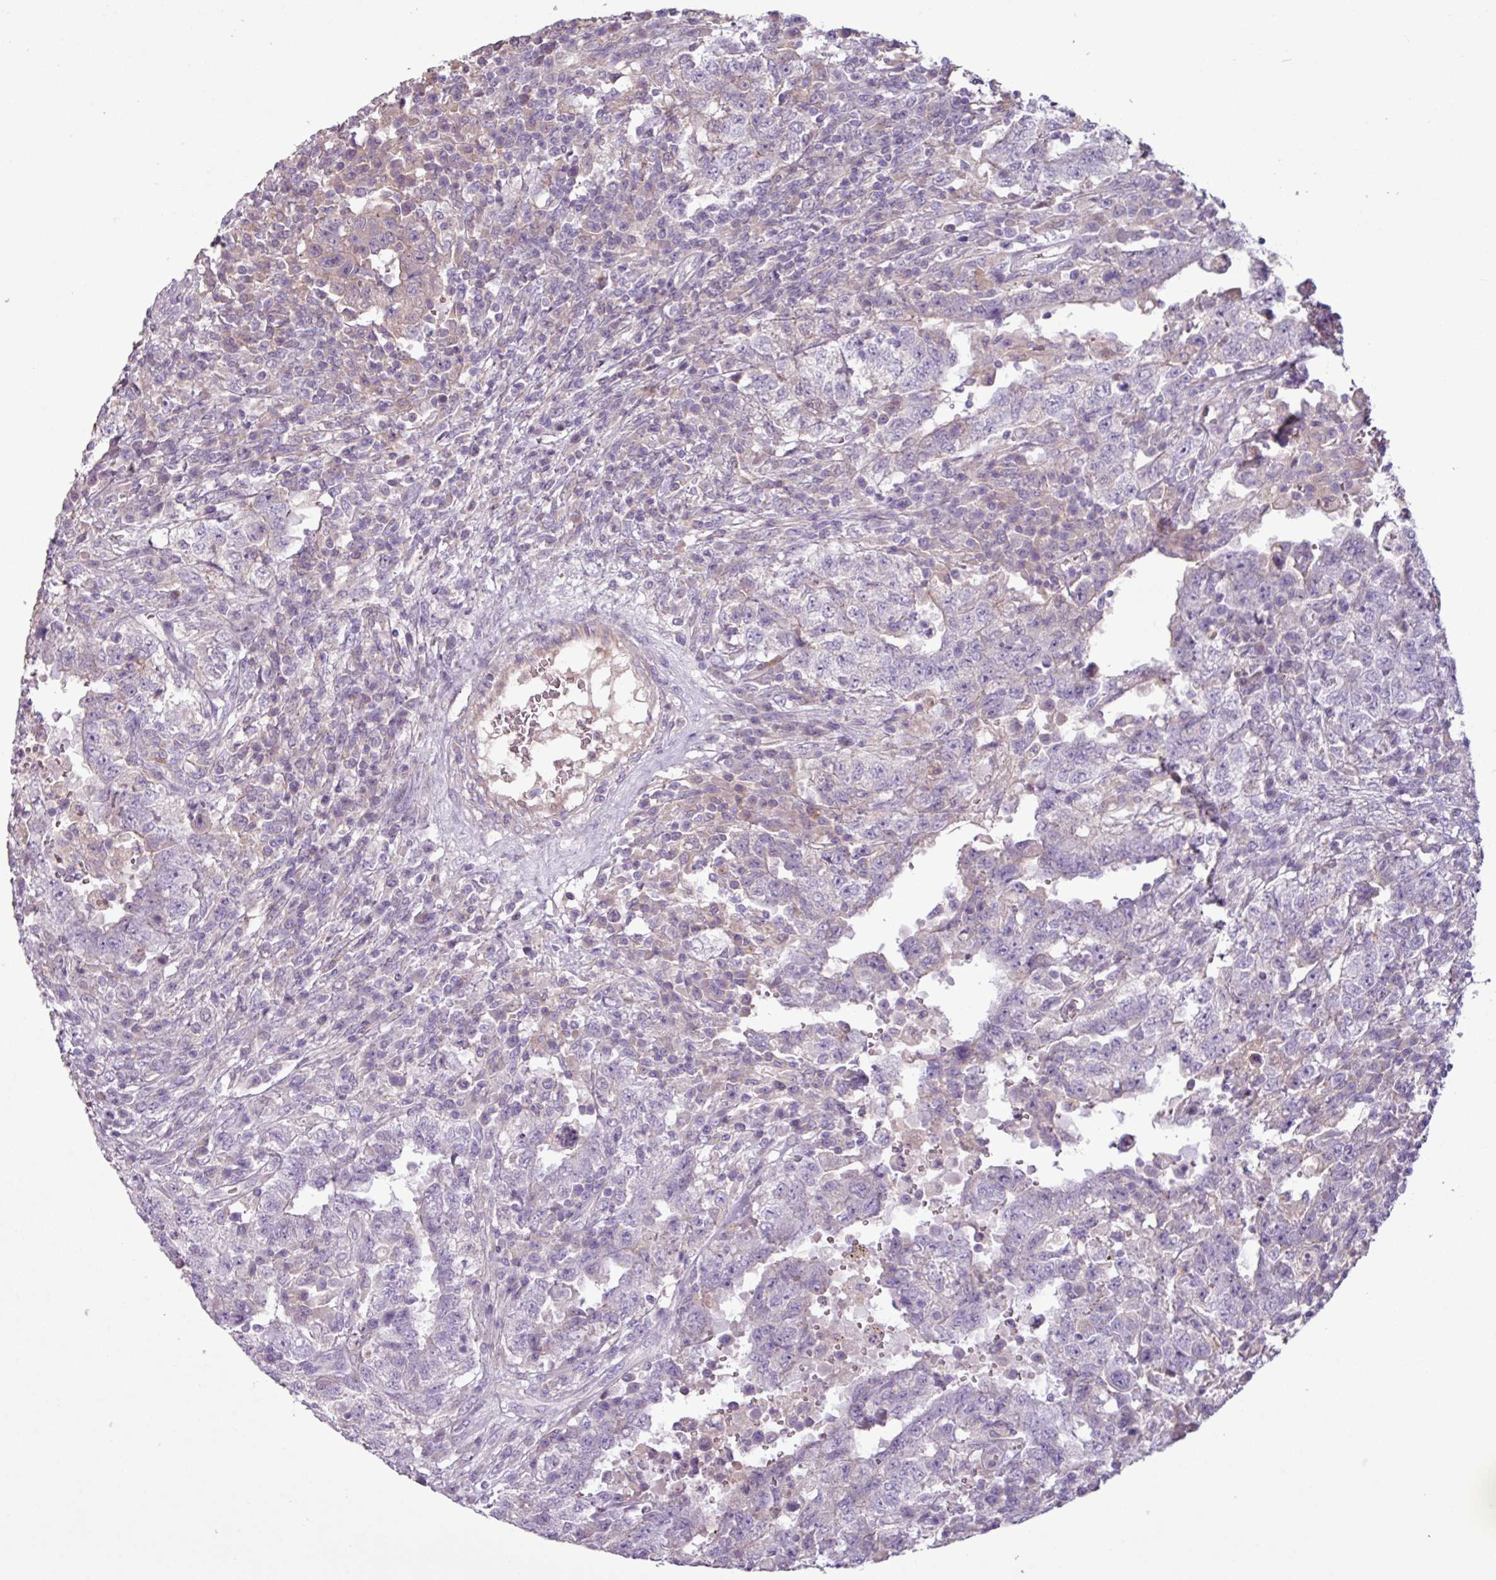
{"staining": {"intensity": "negative", "quantity": "none", "location": "none"}, "tissue": "testis cancer", "cell_type": "Tumor cells", "image_type": "cancer", "snomed": [{"axis": "morphology", "description": "Carcinoma, Embryonal, NOS"}, {"axis": "topography", "description": "Testis"}], "caption": "The image exhibits no staining of tumor cells in testis embryonal carcinoma.", "gene": "C4B", "patient": {"sex": "male", "age": 26}}